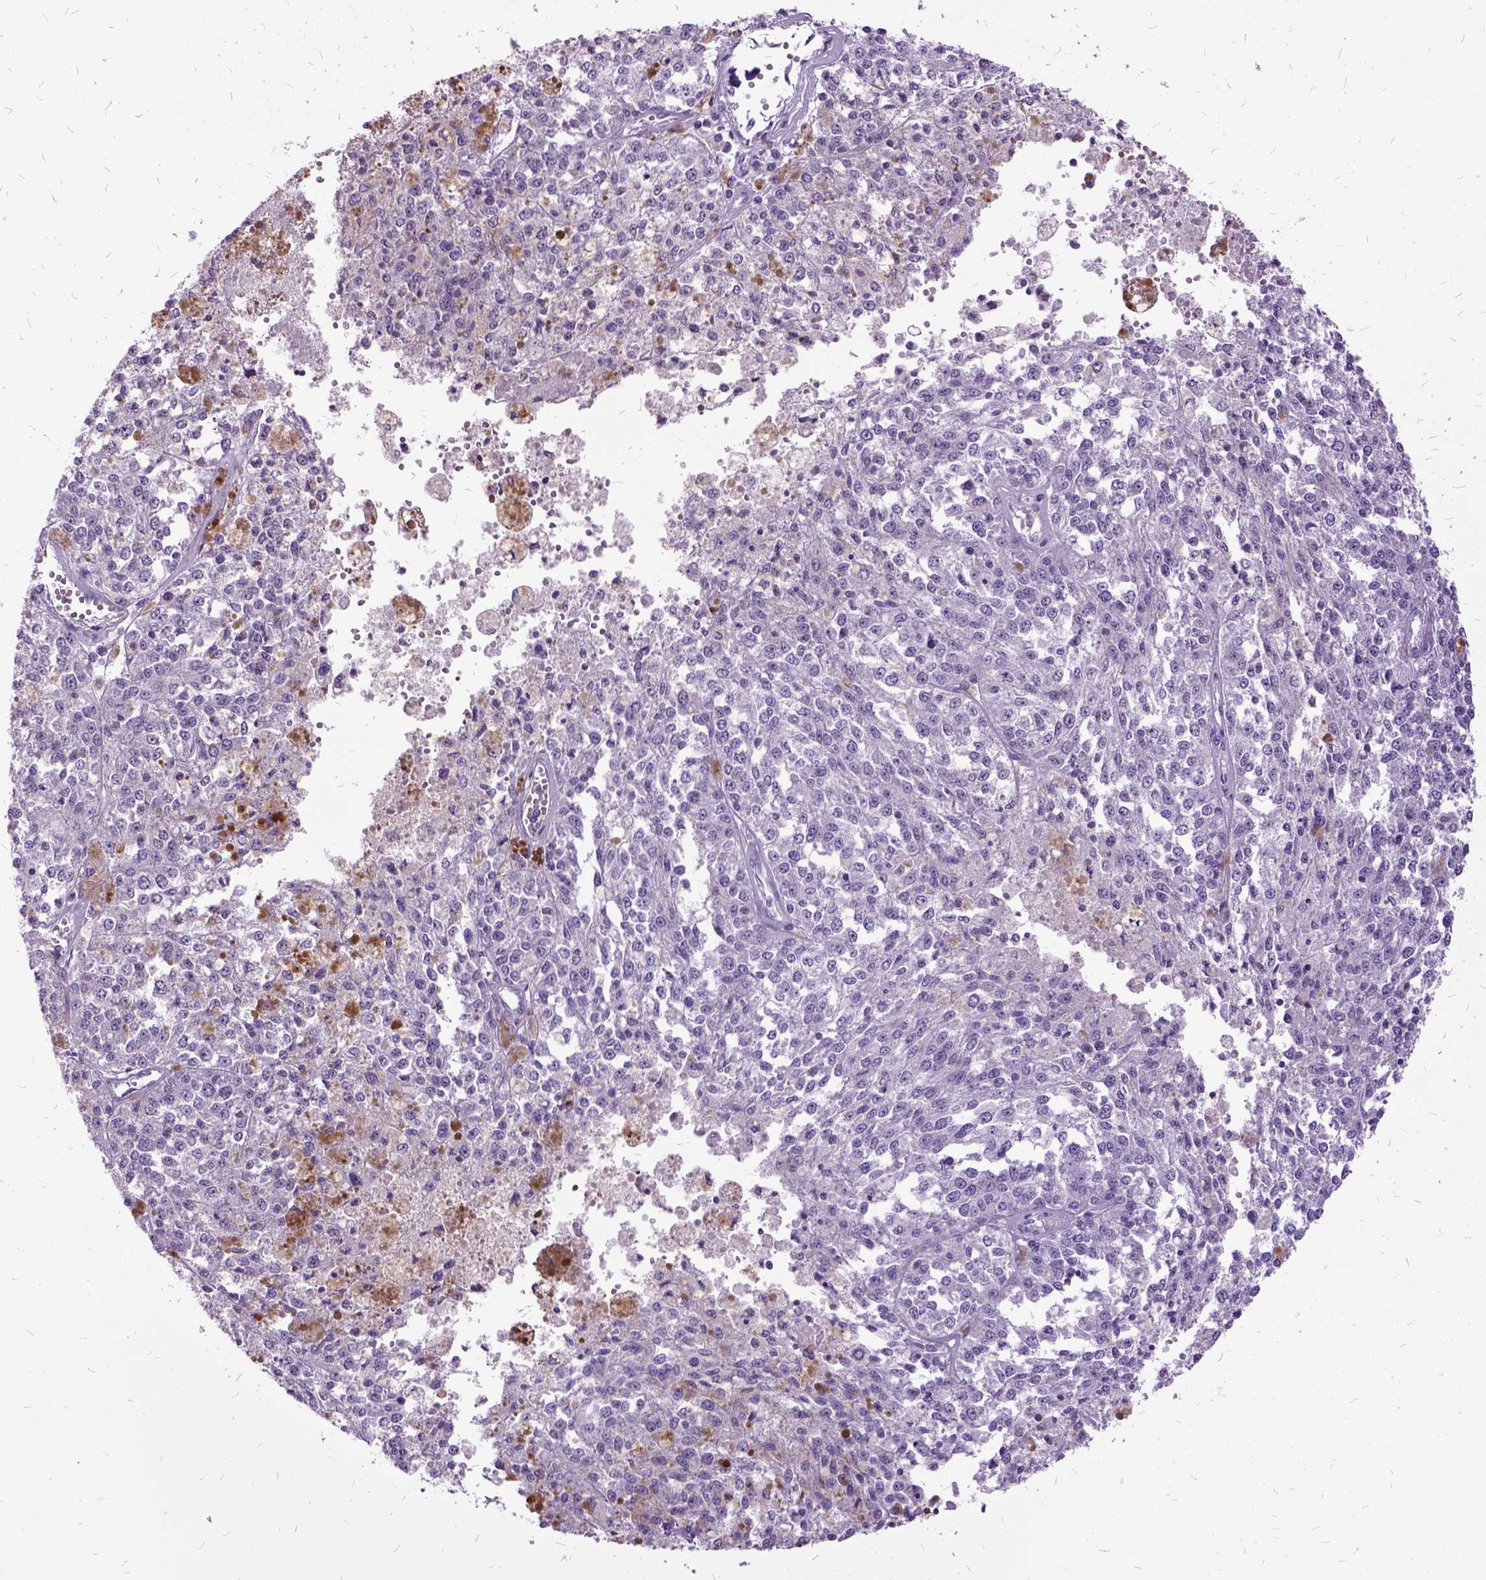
{"staining": {"intensity": "negative", "quantity": "none", "location": "none"}, "tissue": "melanoma", "cell_type": "Tumor cells", "image_type": "cancer", "snomed": [{"axis": "morphology", "description": "Malignant melanoma, Metastatic site"}, {"axis": "topography", "description": "Lymph node"}], "caption": "High power microscopy image of an immunohistochemistry micrograph of melanoma, revealing no significant positivity in tumor cells. (Stains: DAB (3,3'-diaminobenzidine) immunohistochemistry (IHC) with hematoxylin counter stain, Microscopy: brightfield microscopy at high magnification).", "gene": "MME", "patient": {"sex": "female", "age": 64}}